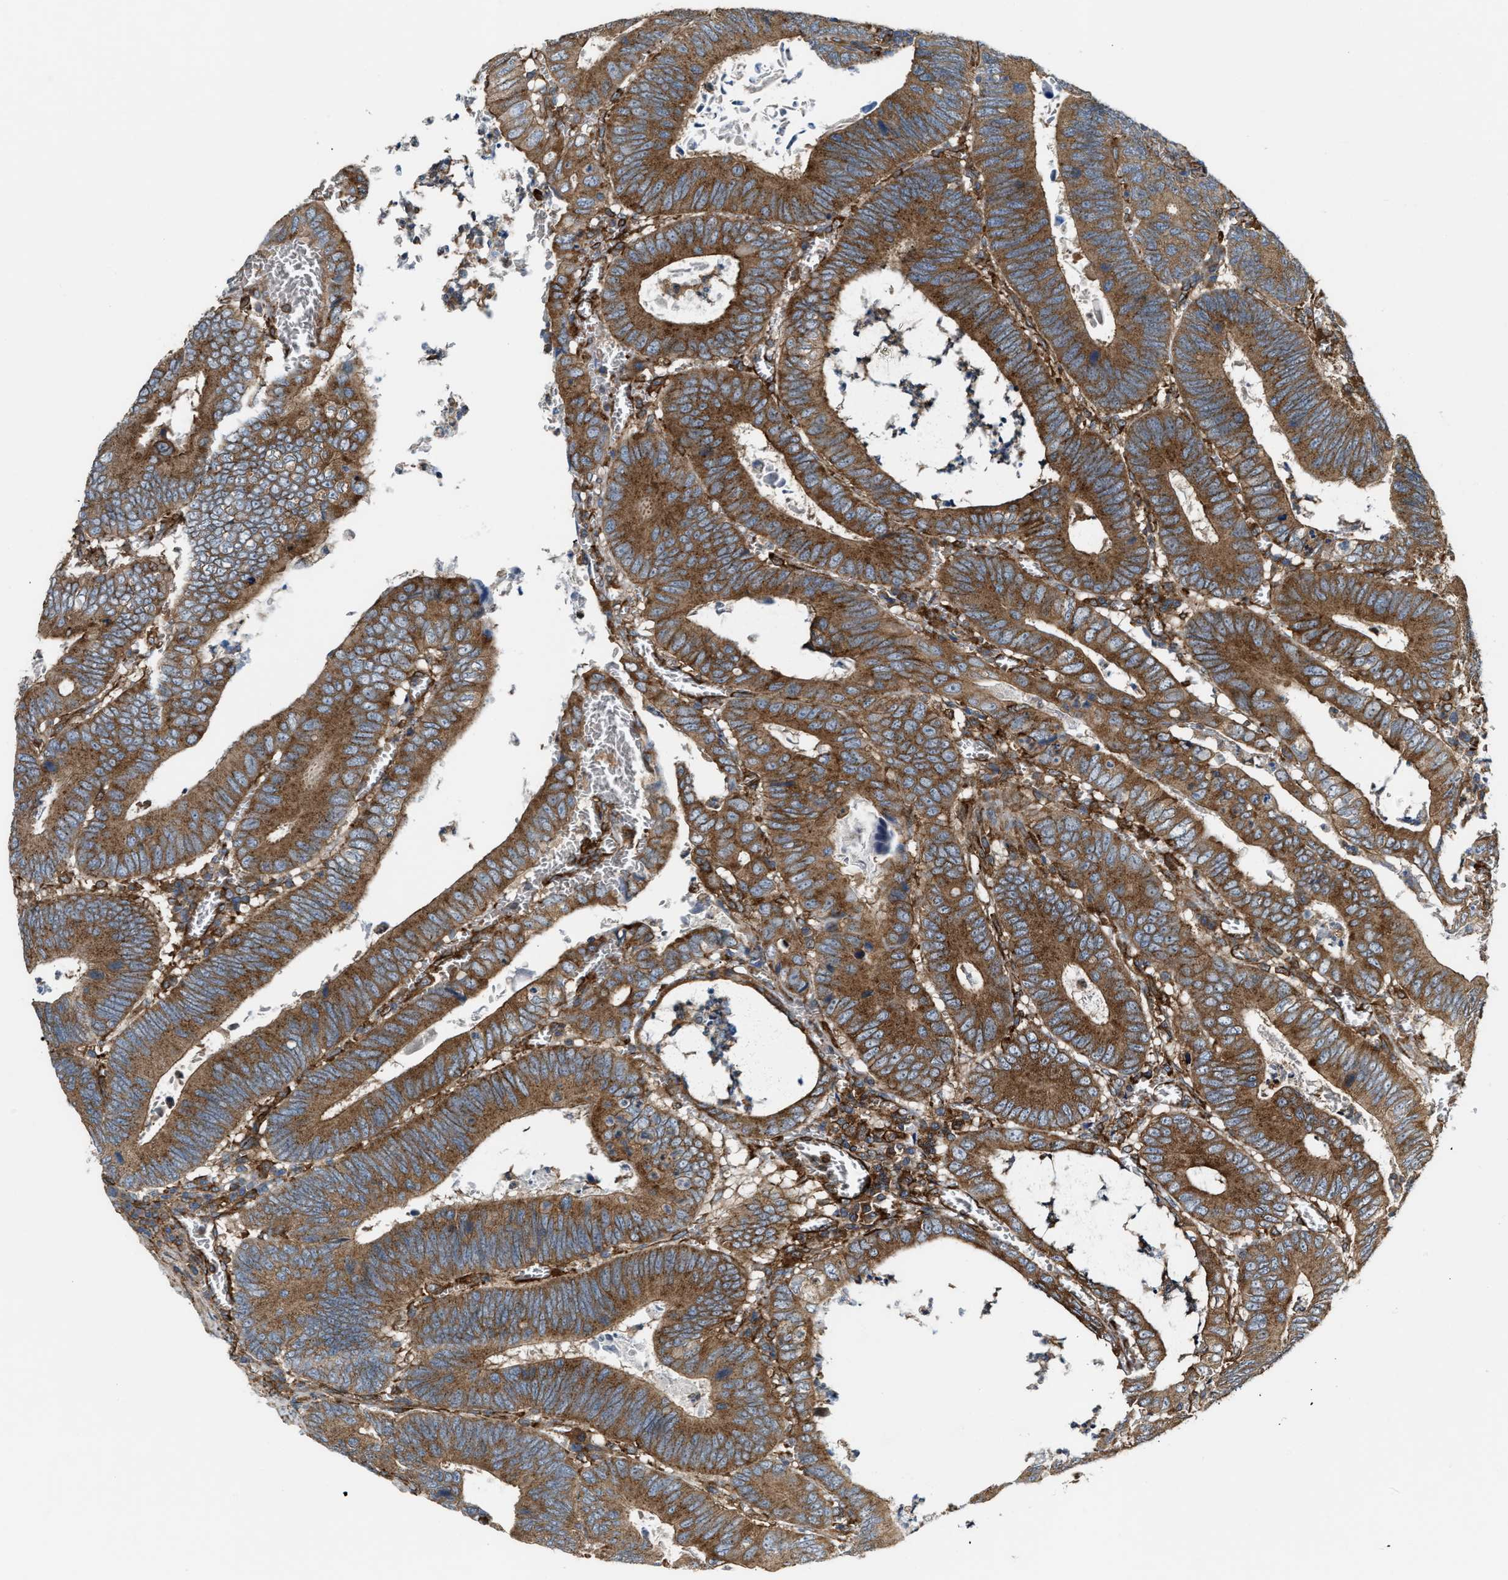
{"staining": {"intensity": "strong", "quantity": ">75%", "location": "cytoplasmic/membranous"}, "tissue": "colorectal cancer", "cell_type": "Tumor cells", "image_type": "cancer", "snomed": [{"axis": "morphology", "description": "Inflammation, NOS"}, {"axis": "morphology", "description": "Adenocarcinoma, NOS"}, {"axis": "topography", "description": "Colon"}], "caption": "Colorectal cancer (adenocarcinoma) stained with a protein marker displays strong staining in tumor cells.", "gene": "PICALM", "patient": {"sex": "male", "age": 72}}